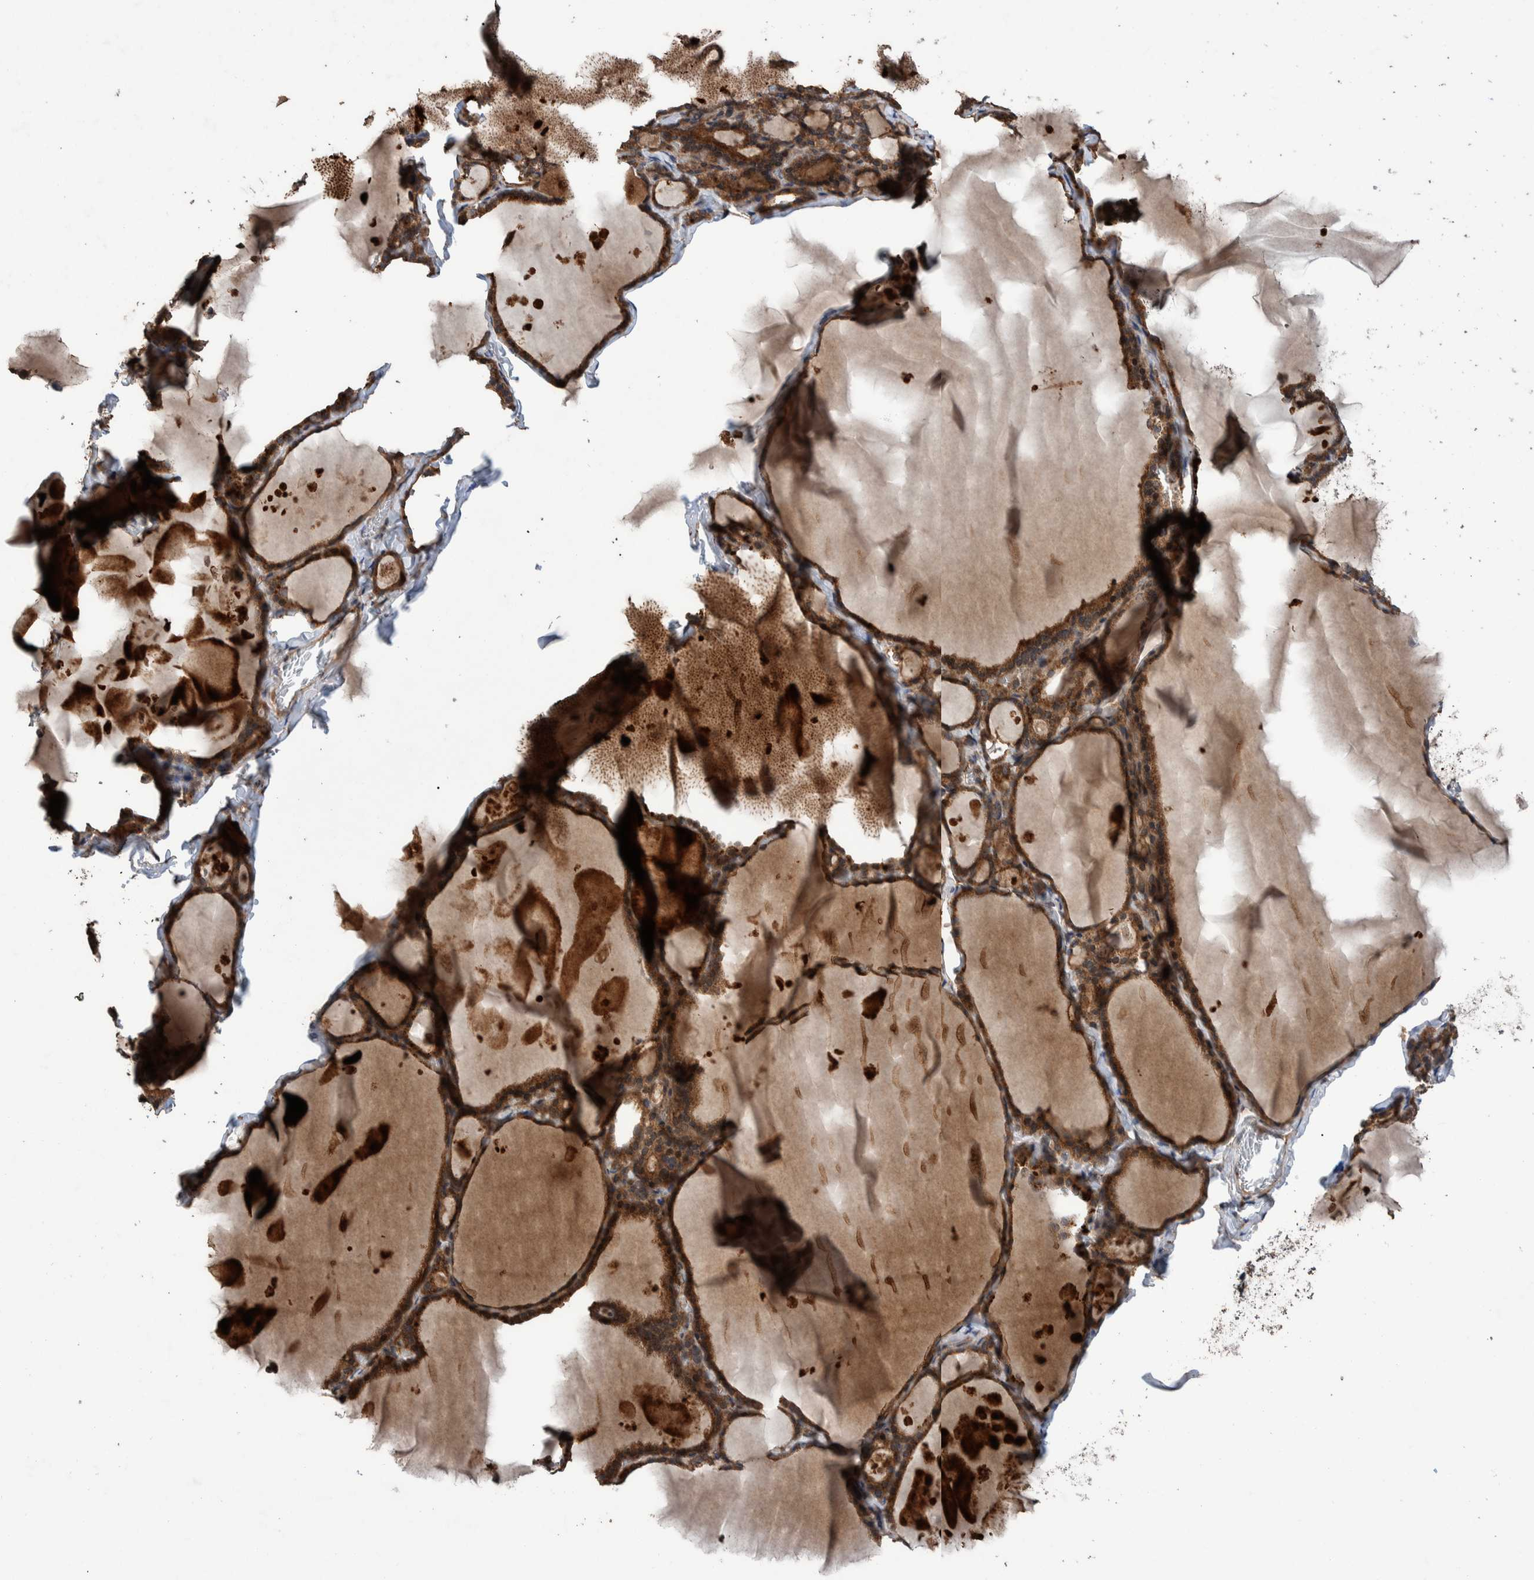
{"staining": {"intensity": "strong", "quantity": ">75%", "location": "cytoplasmic/membranous"}, "tissue": "thyroid gland", "cell_type": "Glandular cells", "image_type": "normal", "snomed": [{"axis": "morphology", "description": "Normal tissue, NOS"}, {"axis": "topography", "description": "Thyroid gland"}], "caption": "Thyroid gland stained with a brown dye exhibits strong cytoplasmic/membranous positive expression in approximately >75% of glandular cells.", "gene": "ENSG00000251537", "patient": {"sex": "male", "age": 56}}